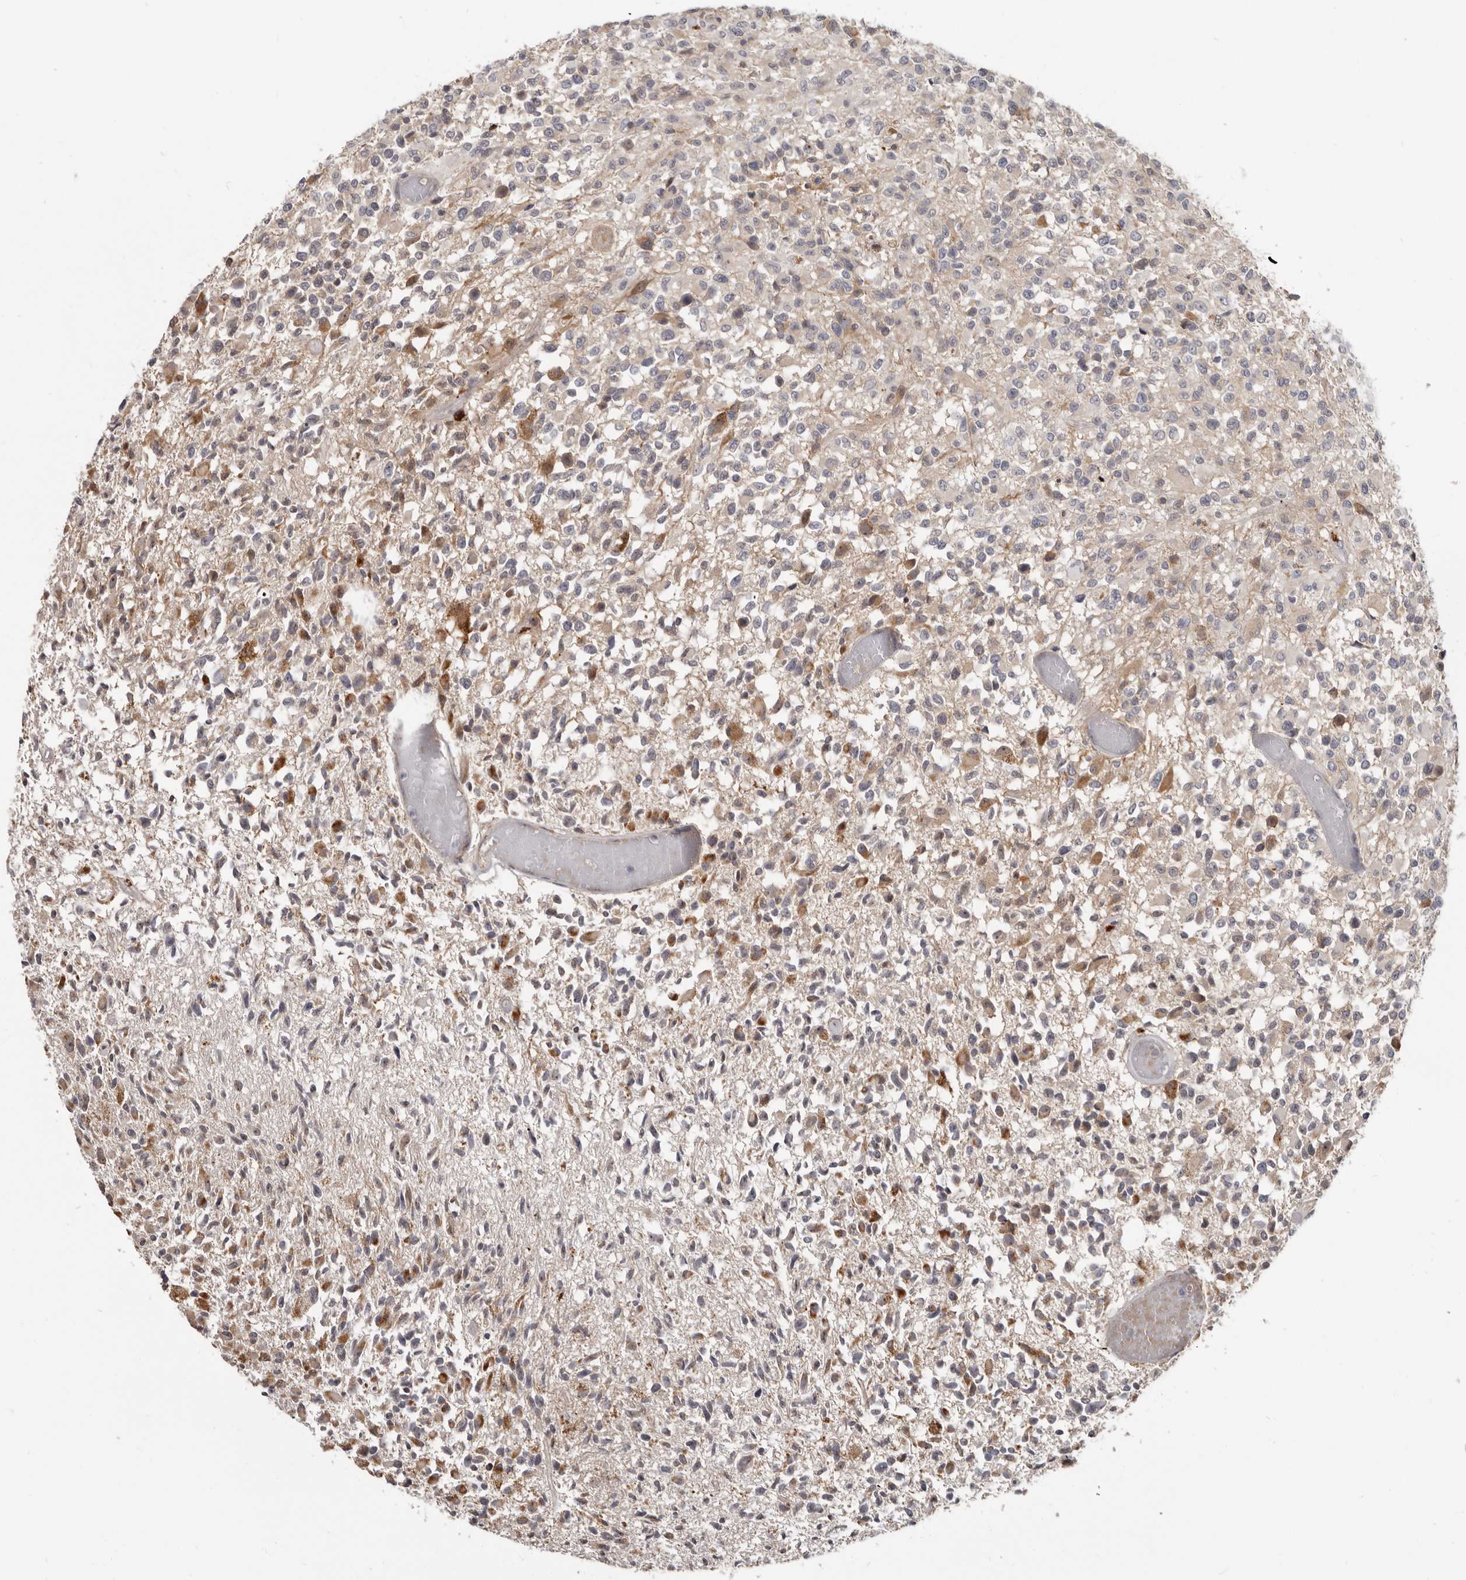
{"staining": {"intensity": "moderate", "quantity": "<25%", "location": "cytoplasmic/membranous"}, "tissue": "glioma", "cell_type": "Tumor cells", "image_type": "cancer", "snomed": [{"axis": "morphology", "description": "Glioma, malignant, High grade"}, {"axis": "morphology", "description": "Glioblastoma, NOS"}, {"axis": "topography", "description": "Brain"}], "caption": "Immunohistochemistry (IHC) (DAB) staining of glioma reveals moderate cytoplasmic/membranous protein expression in about <25% of tumor cells.", "gene": "BAD", "patient": {"sex": "male", "age": 60}}